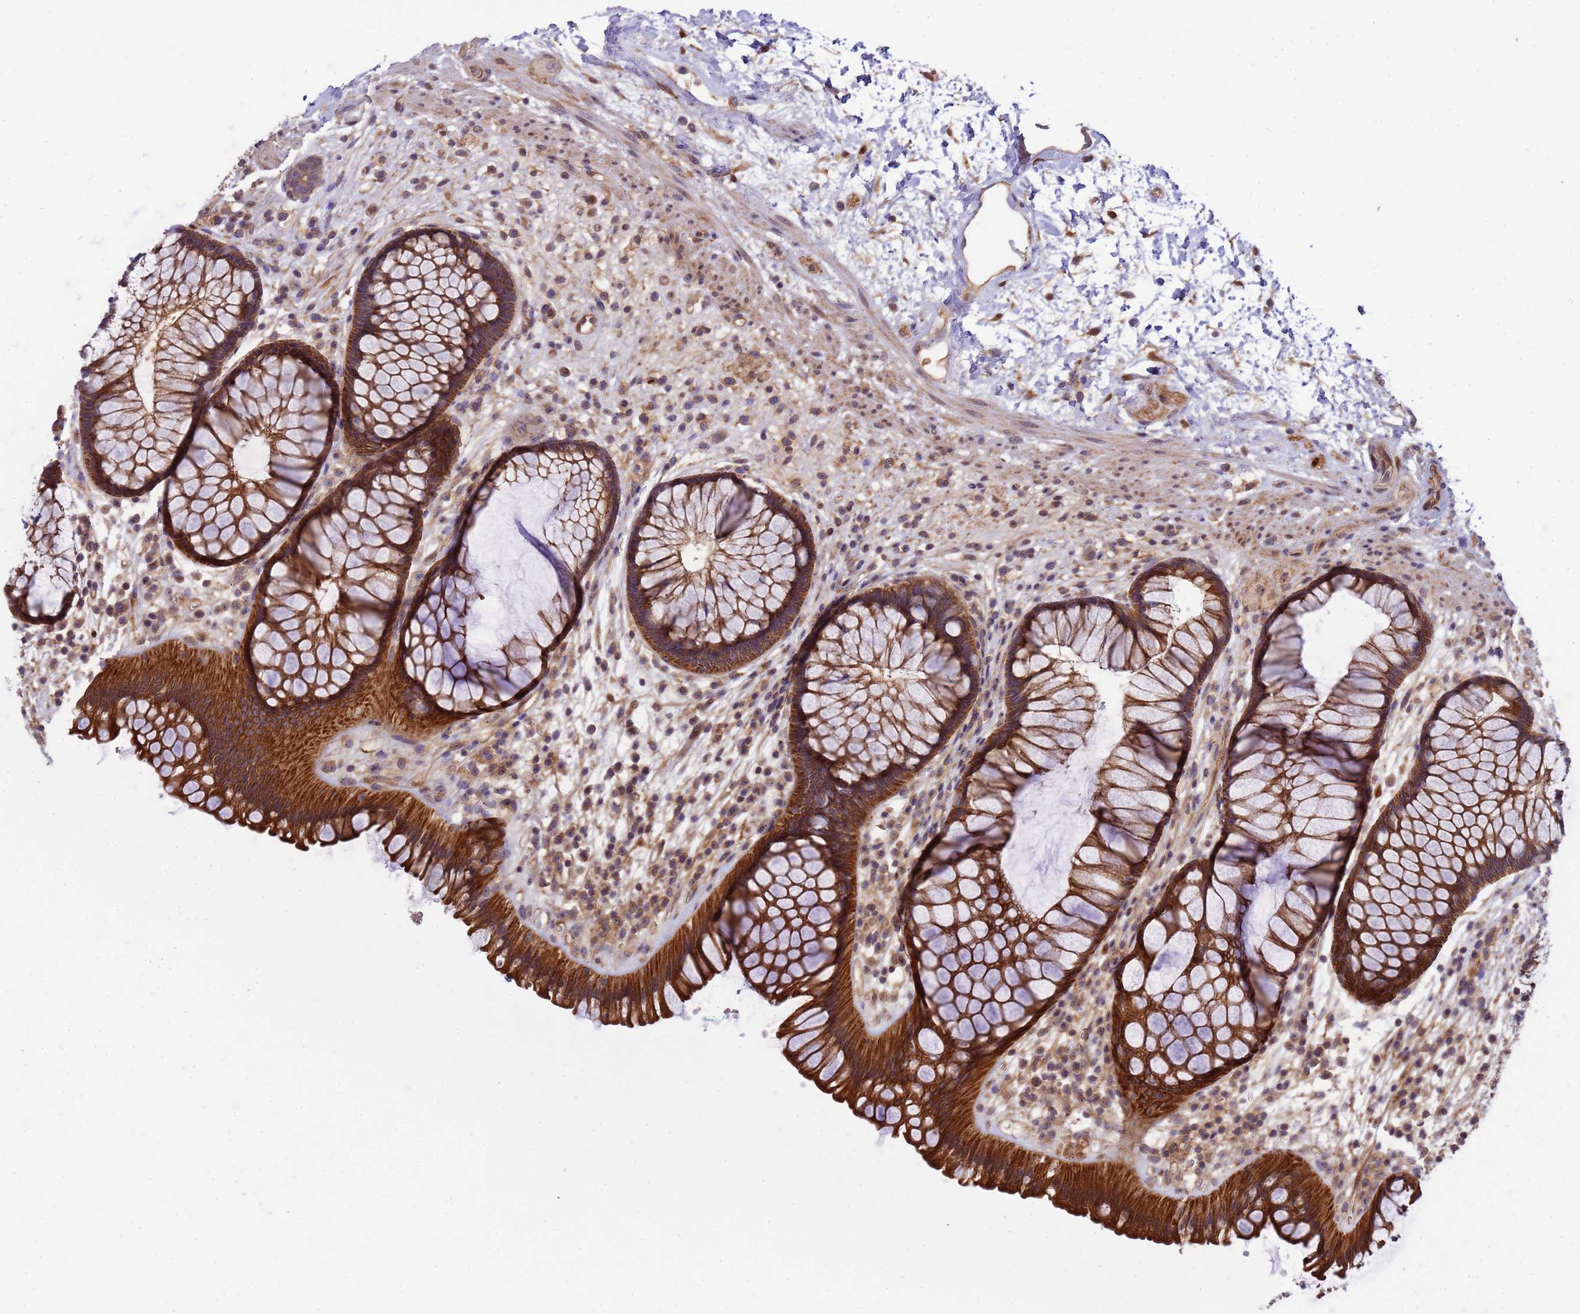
{"staining": {"intensity": "strong", "quantity": ">75%", "location": "cytoplasmic/membranous"}, "tissue": "rectum", "cell_type": "Glandular cells", "image_type": "normal", "snomed": [{"axis": "morphology", "description": "Normal tissue, NOS"}, {"axis": "topography", "description": "Rectum"}], "caption": "Immunohistochemical staining of unremarkable human rectum displays >75% levels of strong cytoplasmic/membranous protein expression in approximately >75% of glandular cells.", "gene": "SMCO3", "patient": {"sex": "male", "age": 51}}